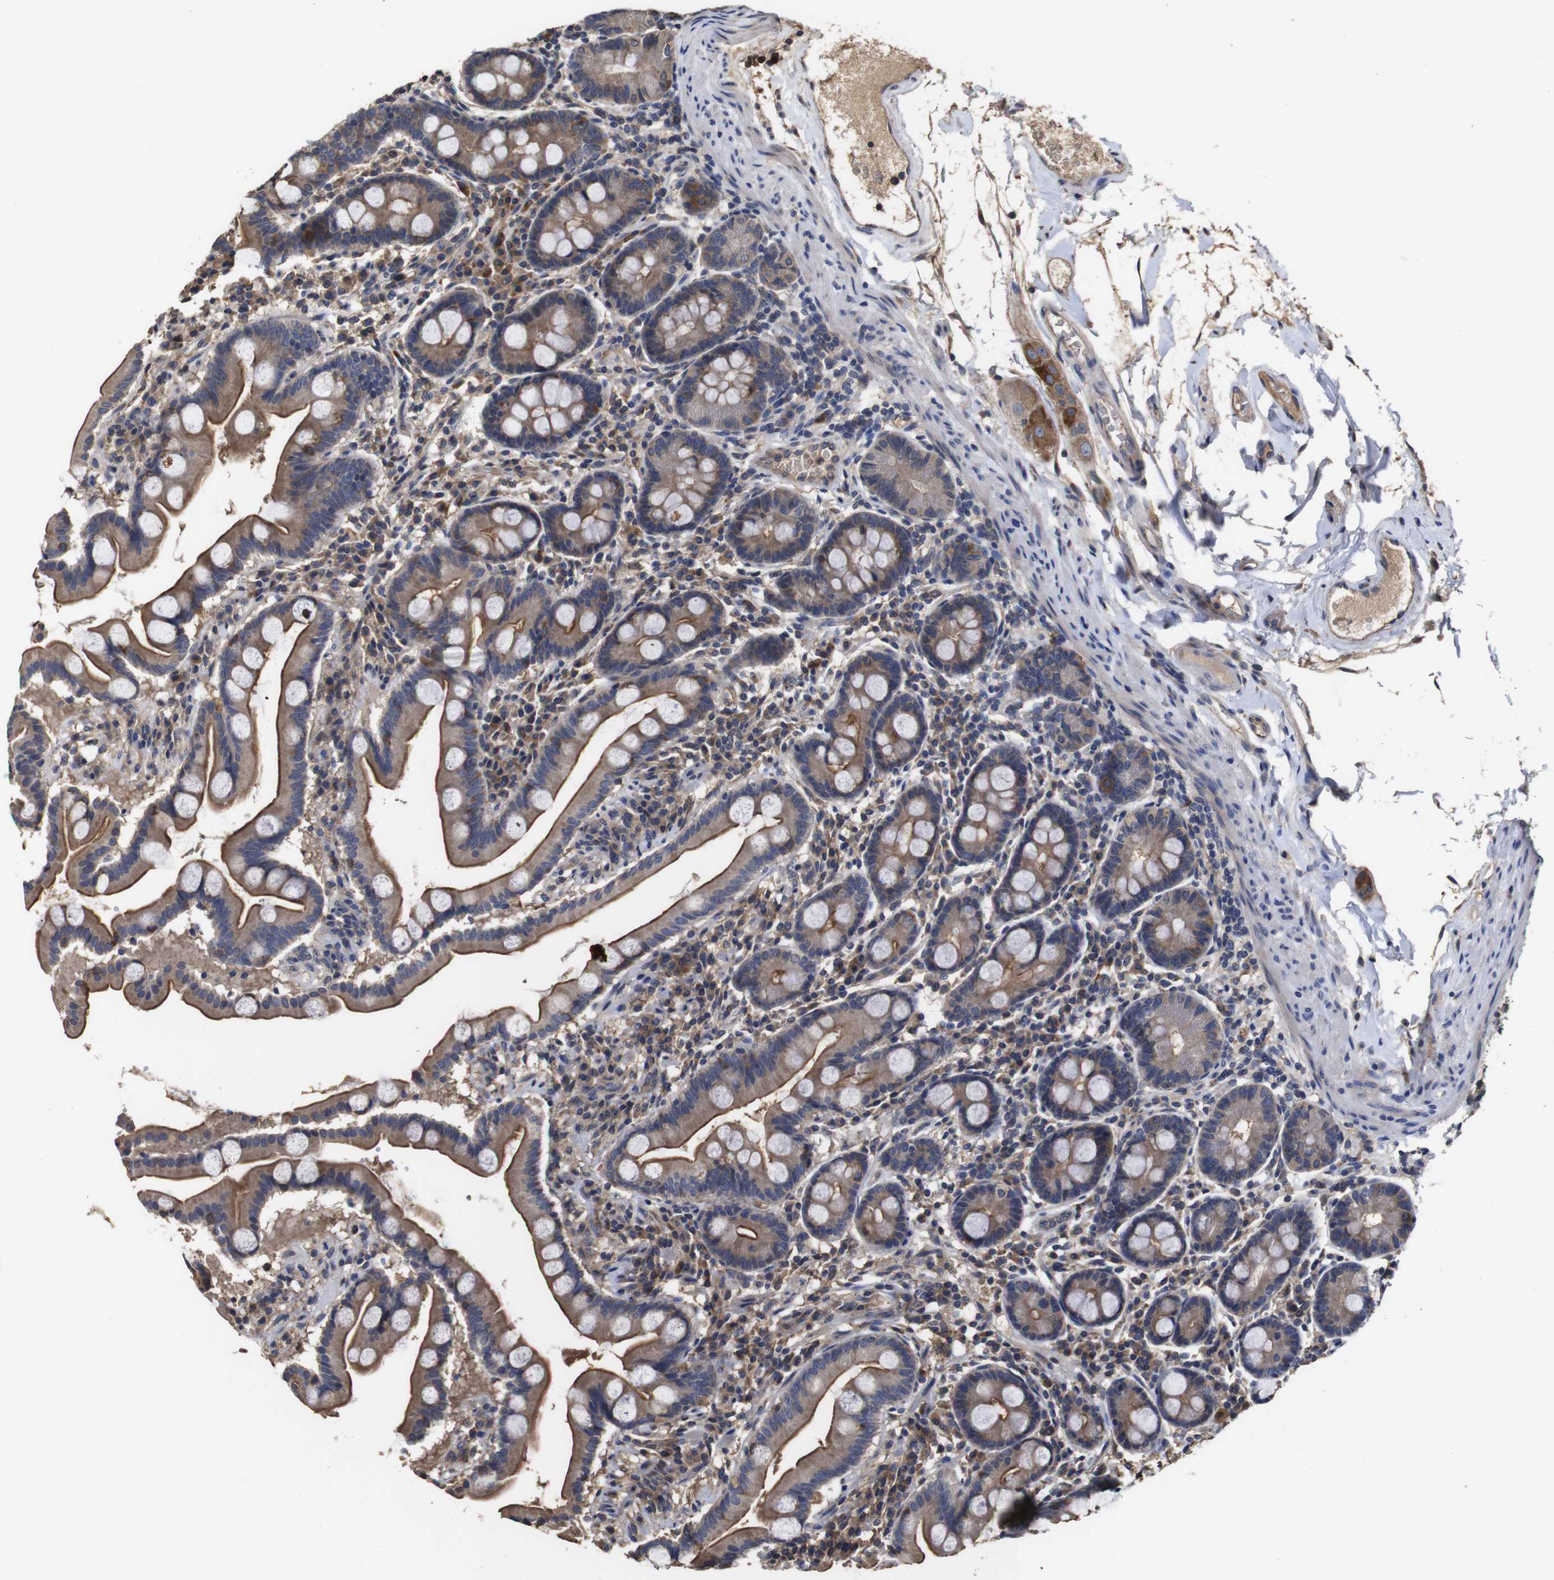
{"staining": {"intensity": "moderate", "quantity": ">75%", "location": "cytoplasmic/membranous"}, "tissue": "duodenum", "cell_type": "Glandular cells", "image_type": "normal", "snomed": [{"axis": "morphology", "description": "Normal tissue, NOS"}, {"axis": "topography", "description": "Duodenum"}], "caption": "Immunohistochemistry (DAB (3,3'-diaminobenzidine)) staining of benign duodenum displays moderate cytoplasmic/membranous protein expression in about >75% of glandular cells. (Brightfield microscopy of DAB IHC at high magnification).", "gene": "ARHGAP24", "patient": {"sex": "male", "age": 50}}